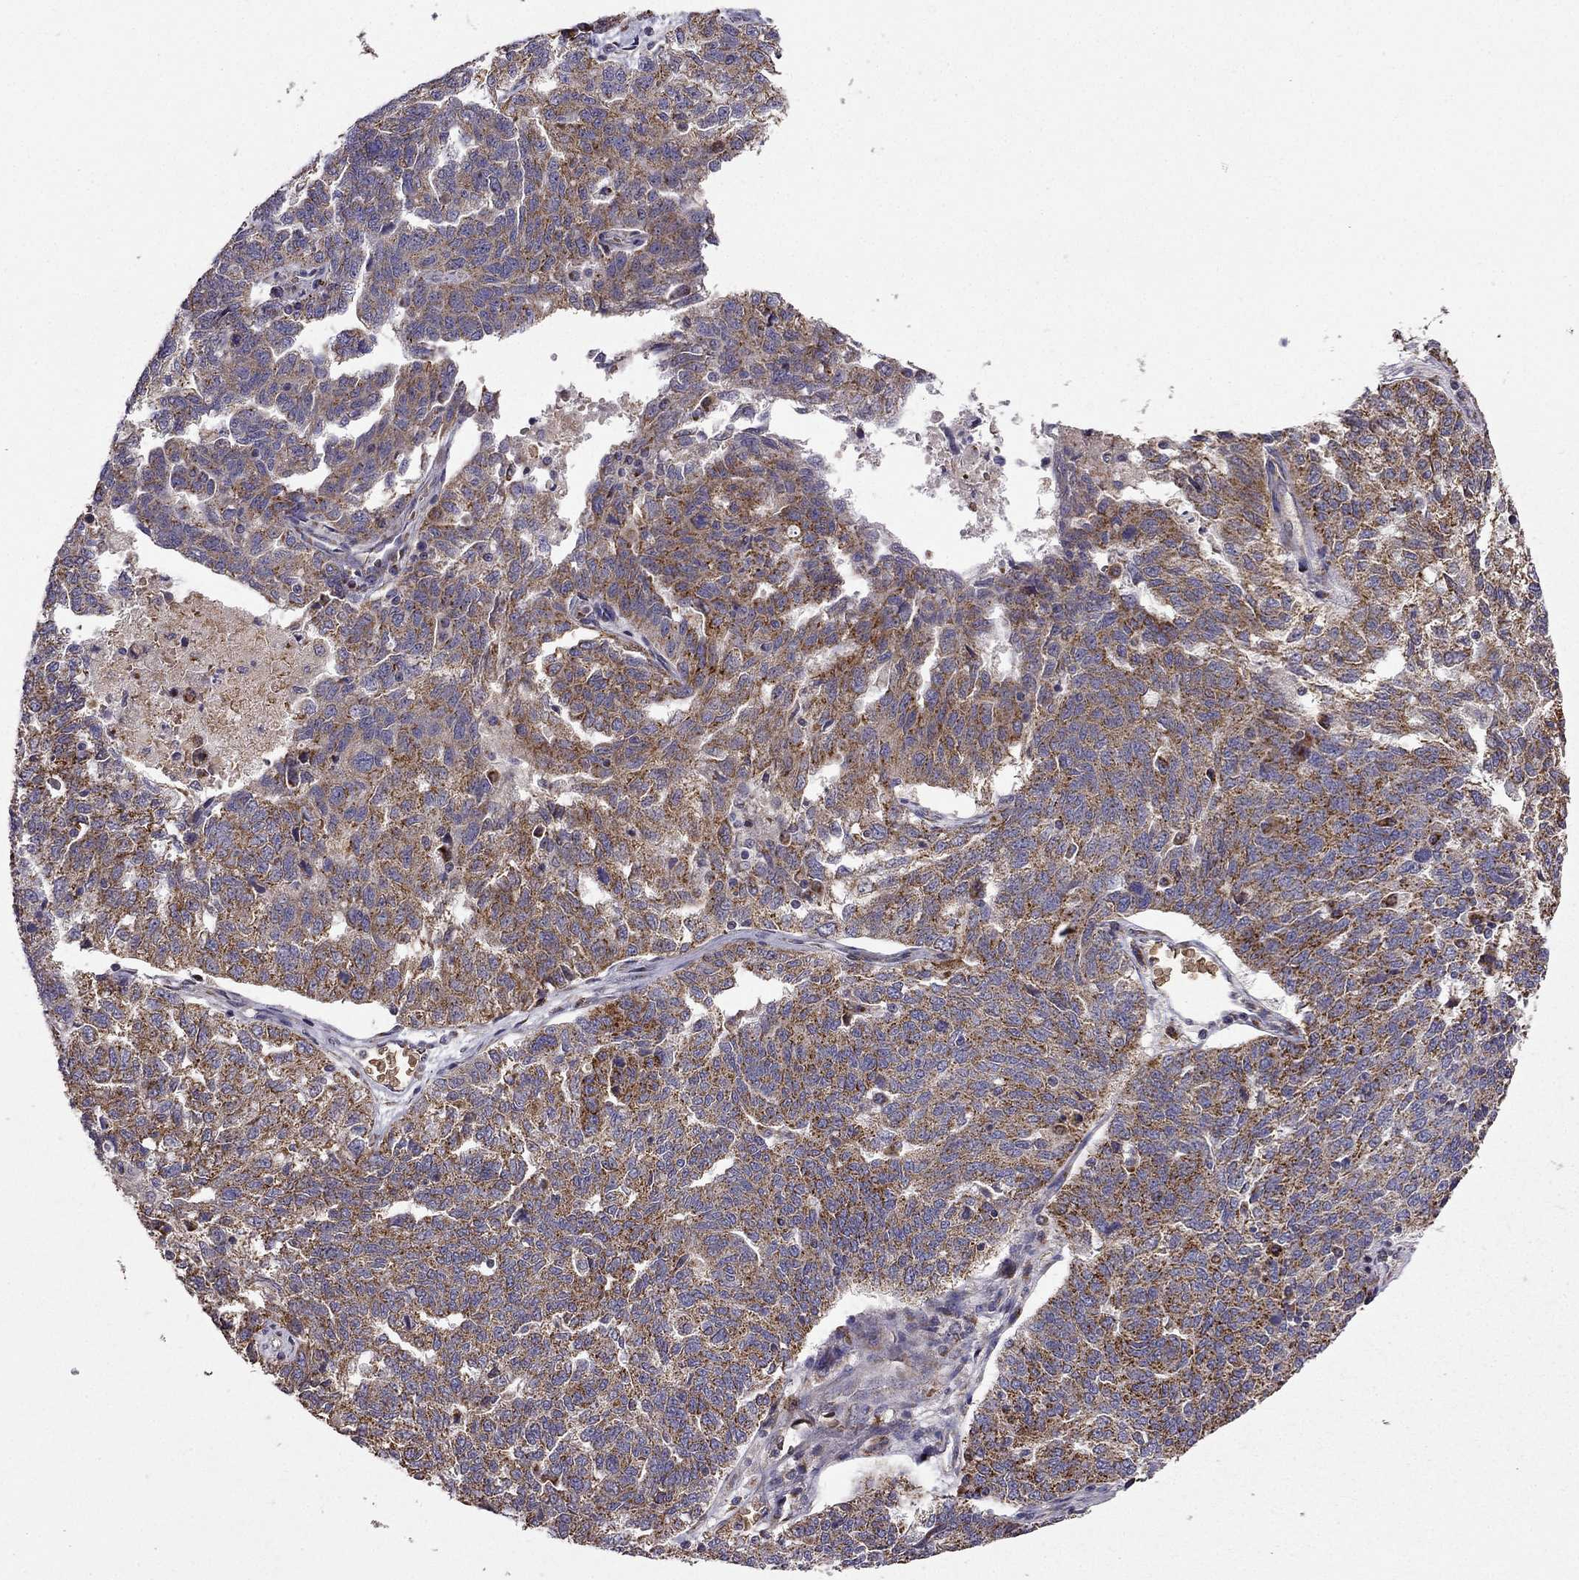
{"staining": {"intensity": "strong", "quantity": "25%-75%", "location": "cytoplasmic/membranous"}, "tissue": "ovarian cancer", "cell_type": "Tumor cells", "image_type": "cancer", "snomed": [{"axis": "morphology", "description": "Cystadenocarcinoma, serous, NOS"}, {"axis": "topography", "description": "Ovary"}], "caption": "This photomicrograph demonstrates immunohistochemistry staining of serous cystadenocarcinoma (ovarian), with high strong cytoplasmic/membranous expression in approximately 25%-75% of tumor cells.", "gene": "B4GALT7", "patient": {"sex": "female", "age": 71}}